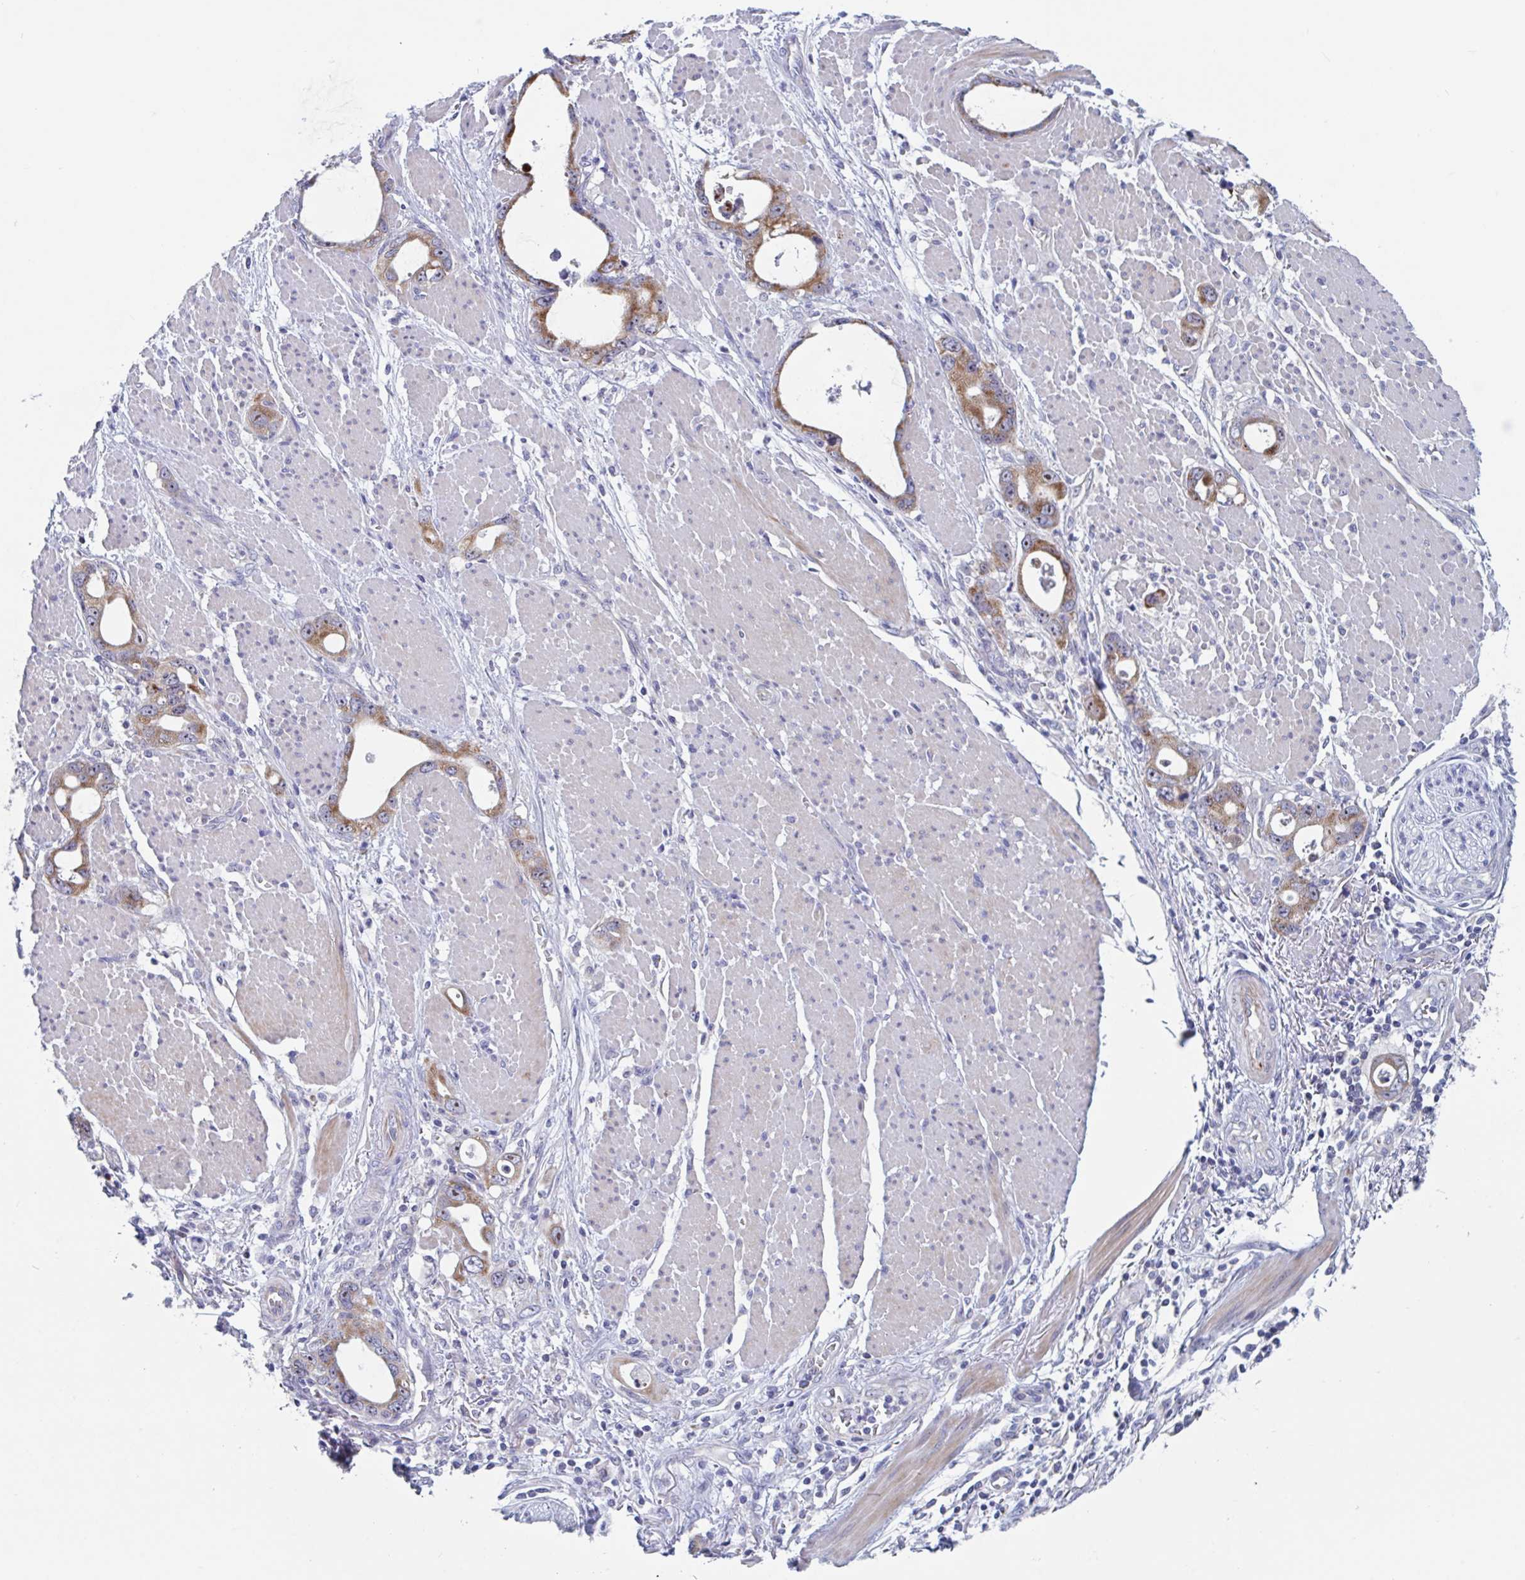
{"staining": {"intensity": "strong", "quantity": ">75%", "location": "cytoplasmic/membranous,nuclear"}, "tissue": "stomach cancer", "cell_type": "Tumor cells", "image_type": "cancer", "snomed": [{"axis": "morphology", "description": "Adenocarcinoma, NOS"}, {"axis": "topography", "description": "Stomach, upper"}], "caption": "The immunohistochemical stain shows strong cytoplasmic/membranous and nuclear staining in tumor cells of adenocarcinoma (stomach) tissue.", "gene": "MRPL53", "patient": {"sex": "male", "age": 74}}